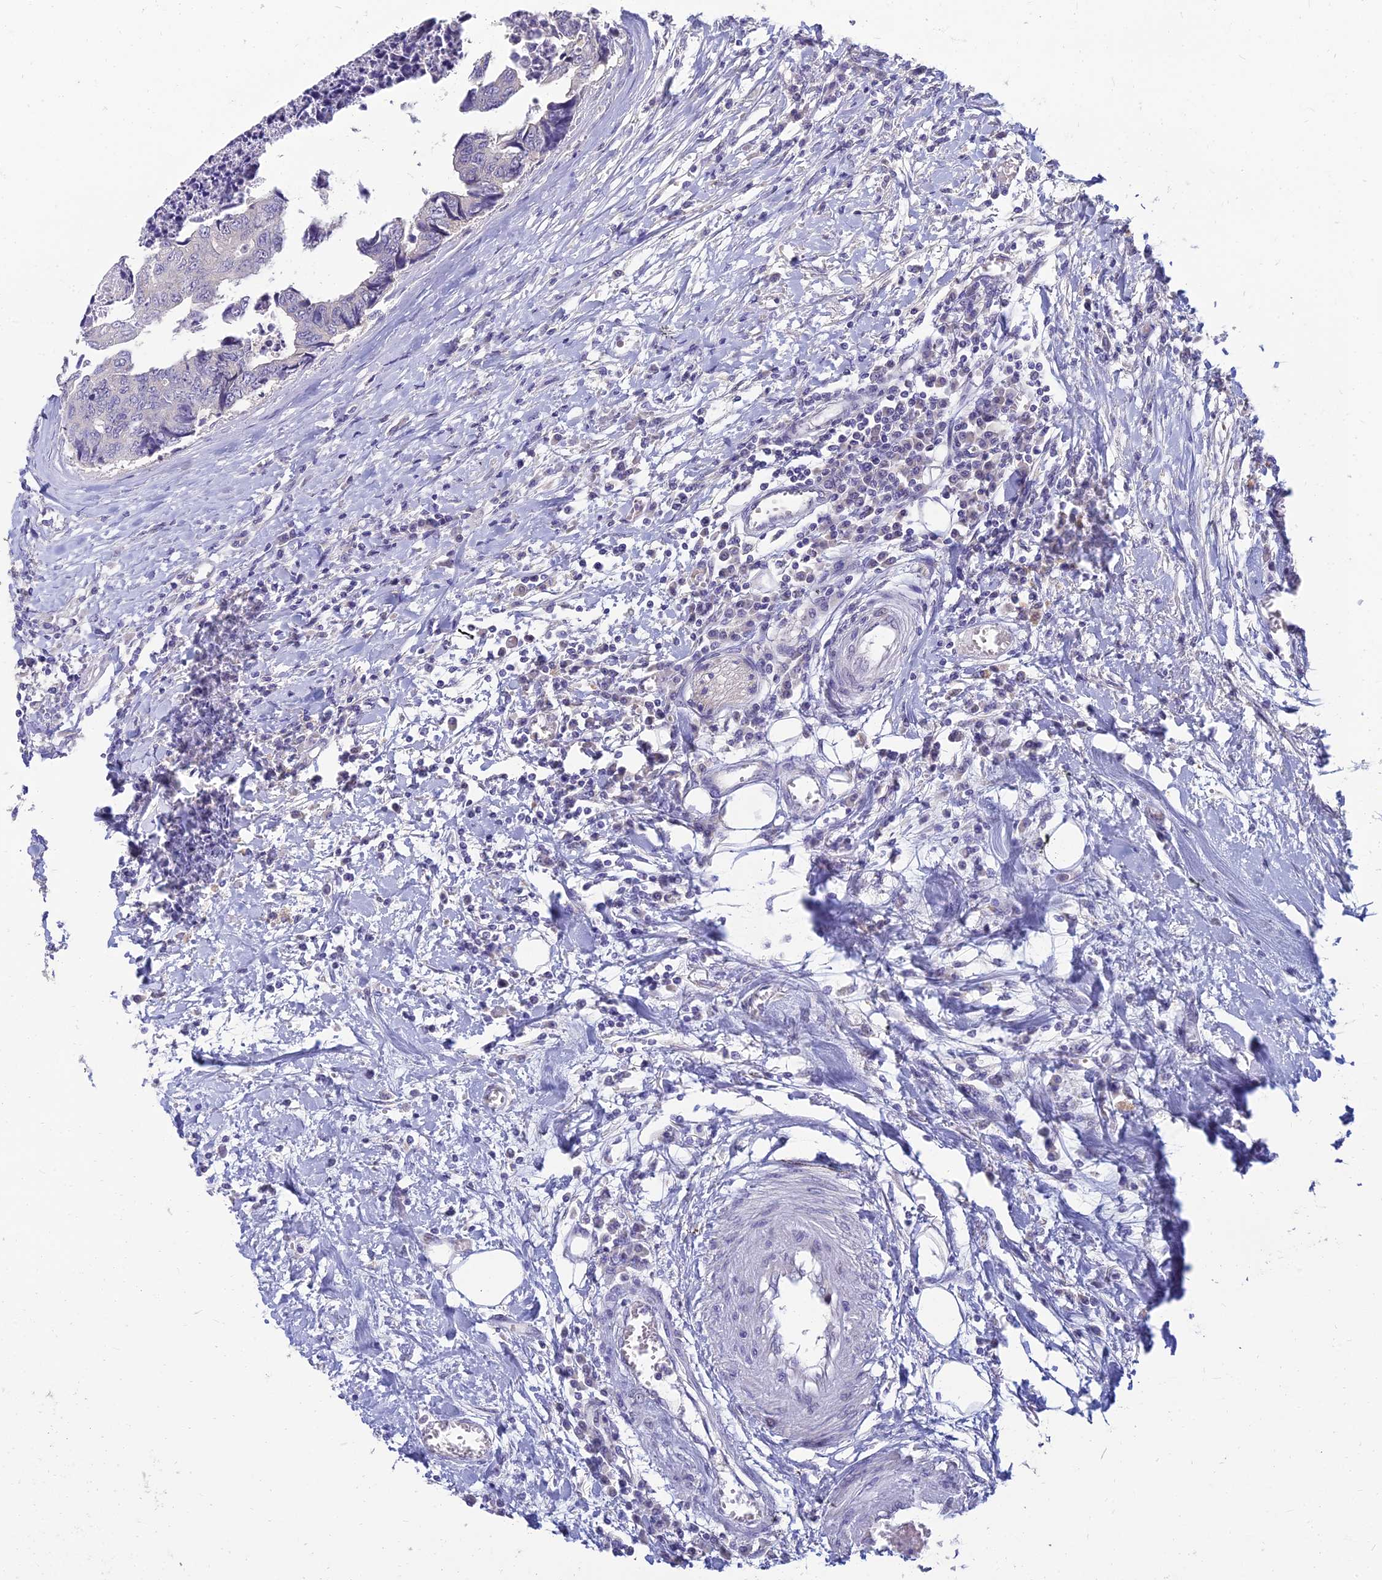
{"staining": {"intensity": "negative", "quantity": "none", "location": "none"}, "tissue": "colorectal cancer", "cell_type": "Tumor cells", "image_type": "cancer", "snomed": [{"axis": "morphology", "description": "Adenocarcinoma, NOS"}, {"axis": "topography", "description": "Rectum"}], "caption": "Tumor cells are negative for brown protein staining in colorectal adenocarcinoma.", "gene": "NPY", "patient": {"sex": "male", "age": 84}}